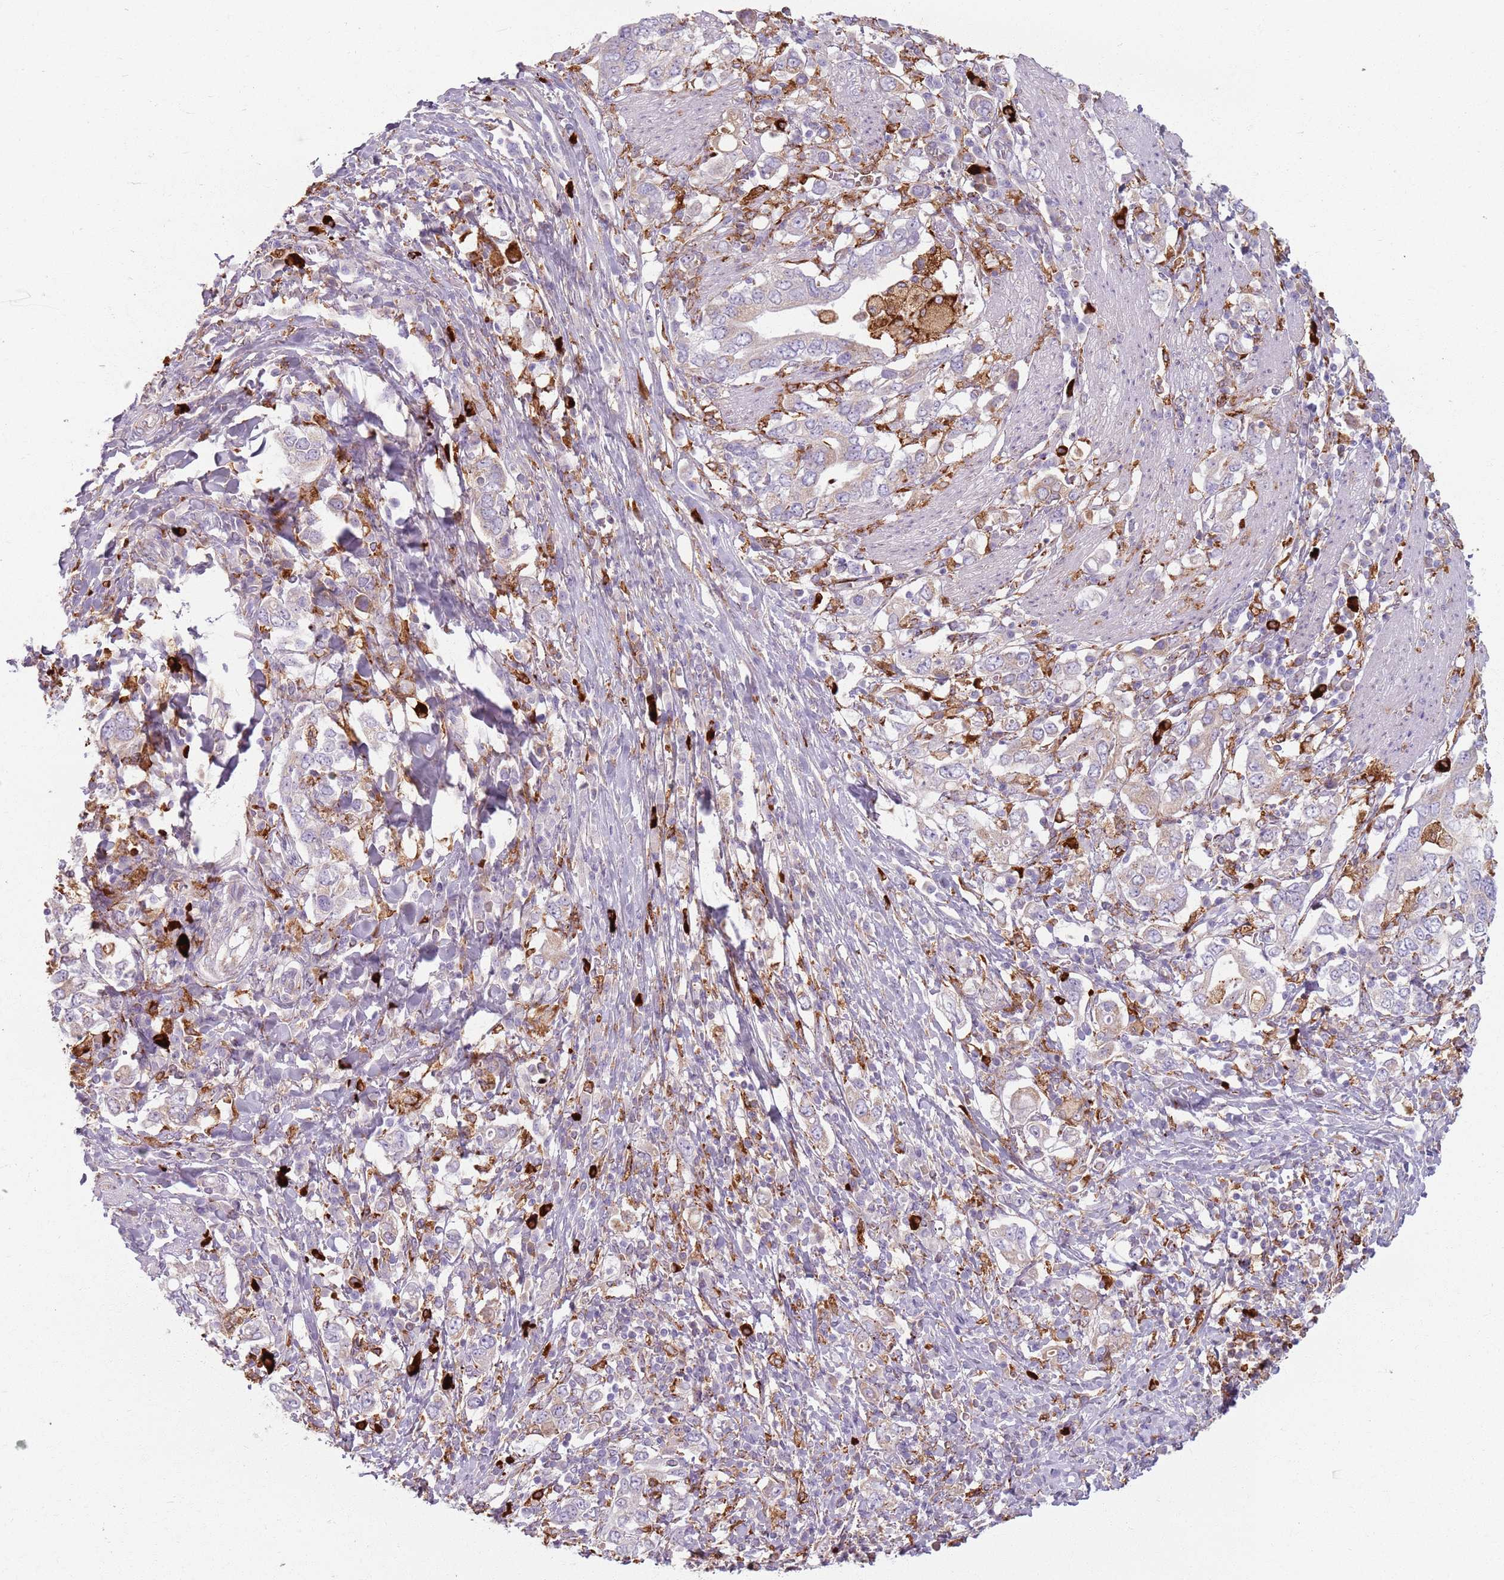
{"staining": {"intensity": "negative", "quantity": "none", "location": "none"}, "tissue": "stomach cancer", "cell_type": "Tumor cells", "image_type": "cancer", "snomed": [{"axis": "morphology", "description": "Adenocarcinoma, NOS"}, {"axis": "topography", "description": "Stomach, upper"}, {"axis": "topography", "description": "Stomach"}], "caption": "DAB immunohistochemical staining of adenocarcinoma (stomach) reveals no significant expression in tumor cells.", "gene": "COLGALT1", "patient": {"sex": "male", "age": 62}}